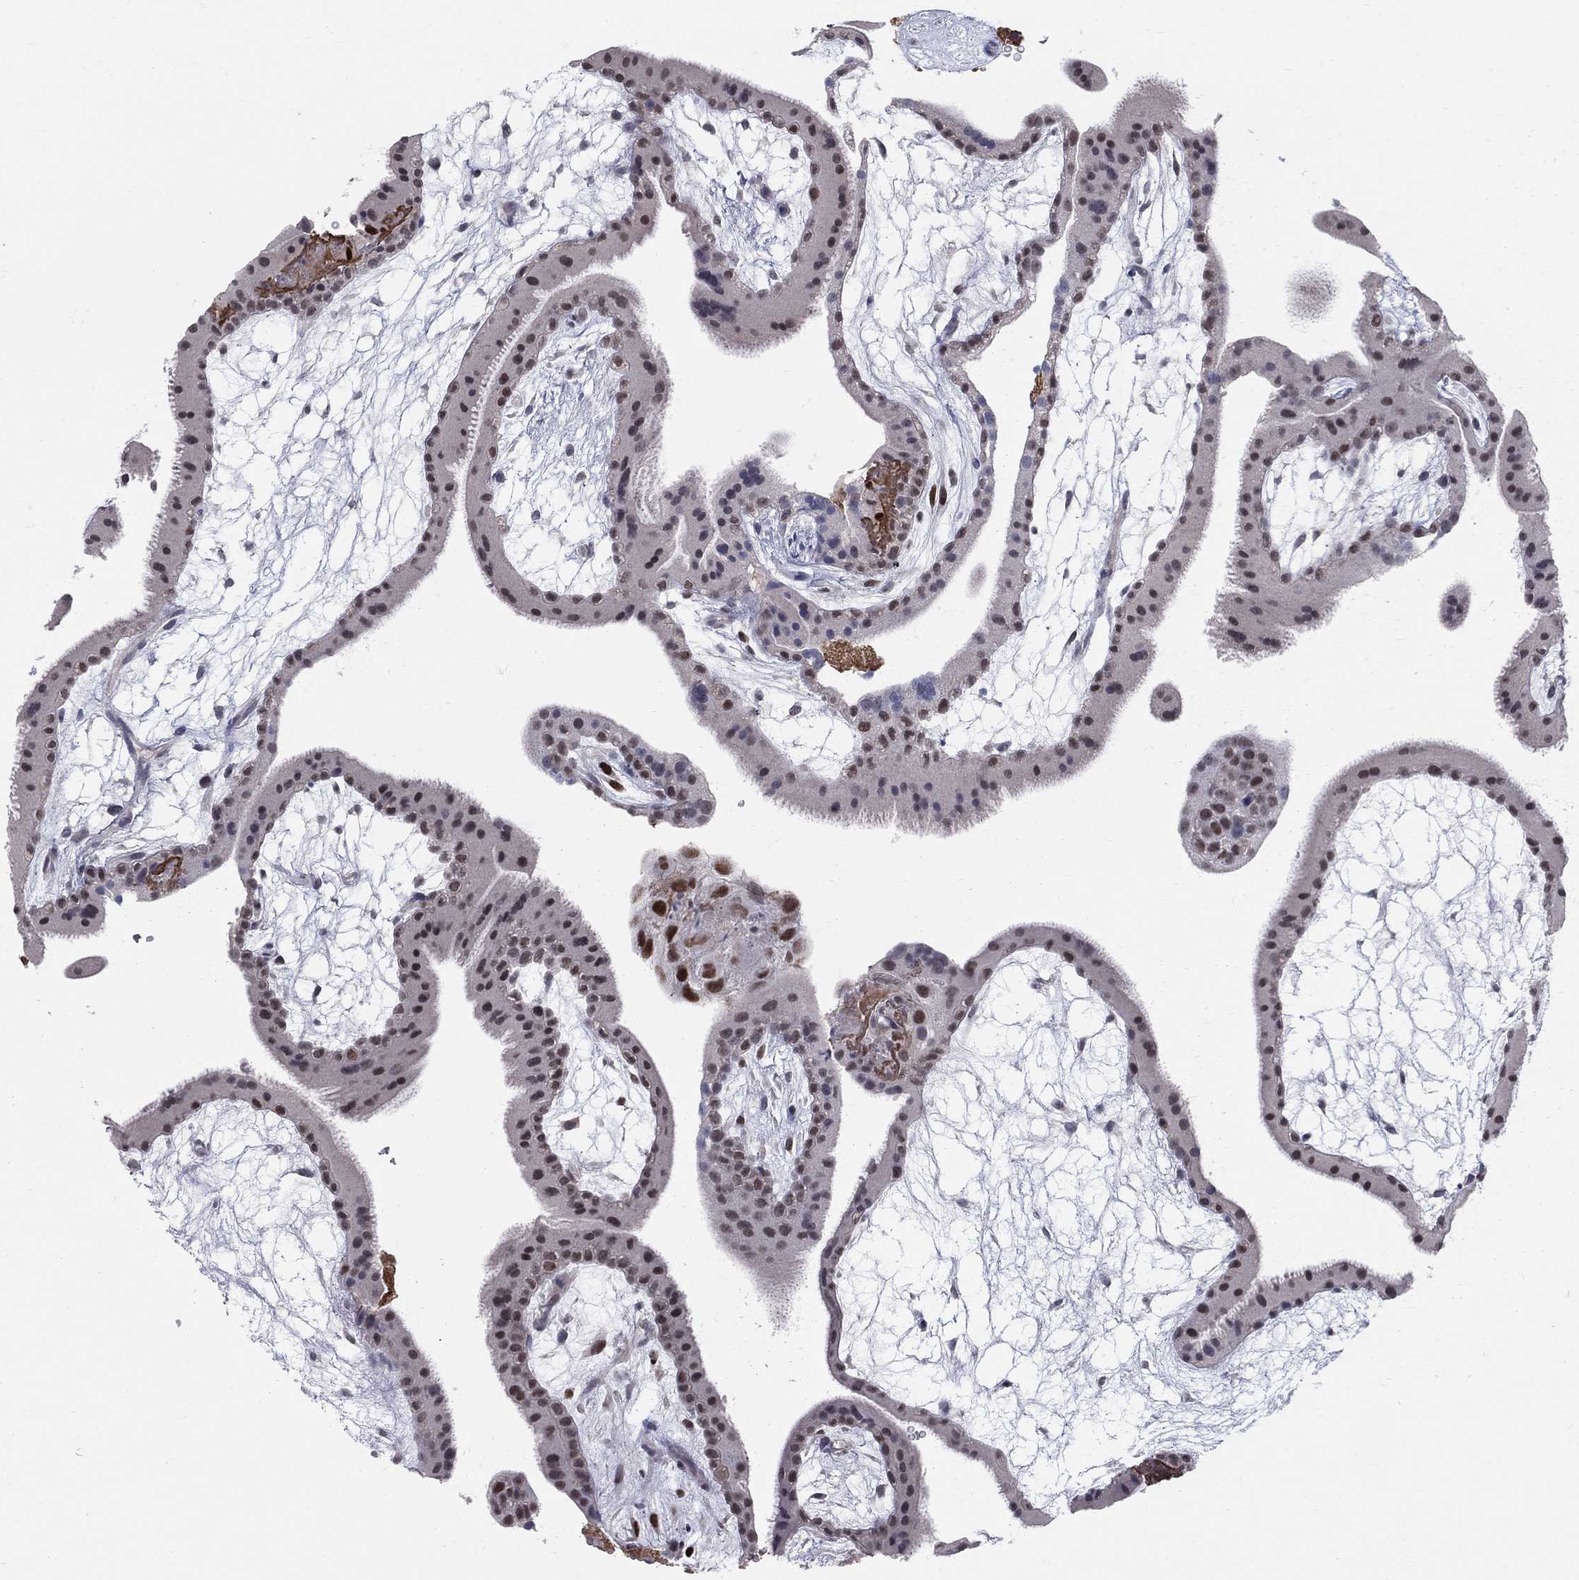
{"staining": {"intensity": "moderate", "quantity": "<25%", "location": "nuclear"}, "tissue": "placenta", "cell_type": "Decidual cells", "image_type": "normal", "snomed": [{"axis": "morphology", "description": "Normal tissue, NOS"}, {"axis": "topography", "description": "Placenta"}], "caption": "The micrograph demonstrates staining of benign placenta, revealing moderate nuclear protein expression (brown color) within decidual cells.", "gene": "GCFC2", "patient": {"sex": "female", "age": 19}}